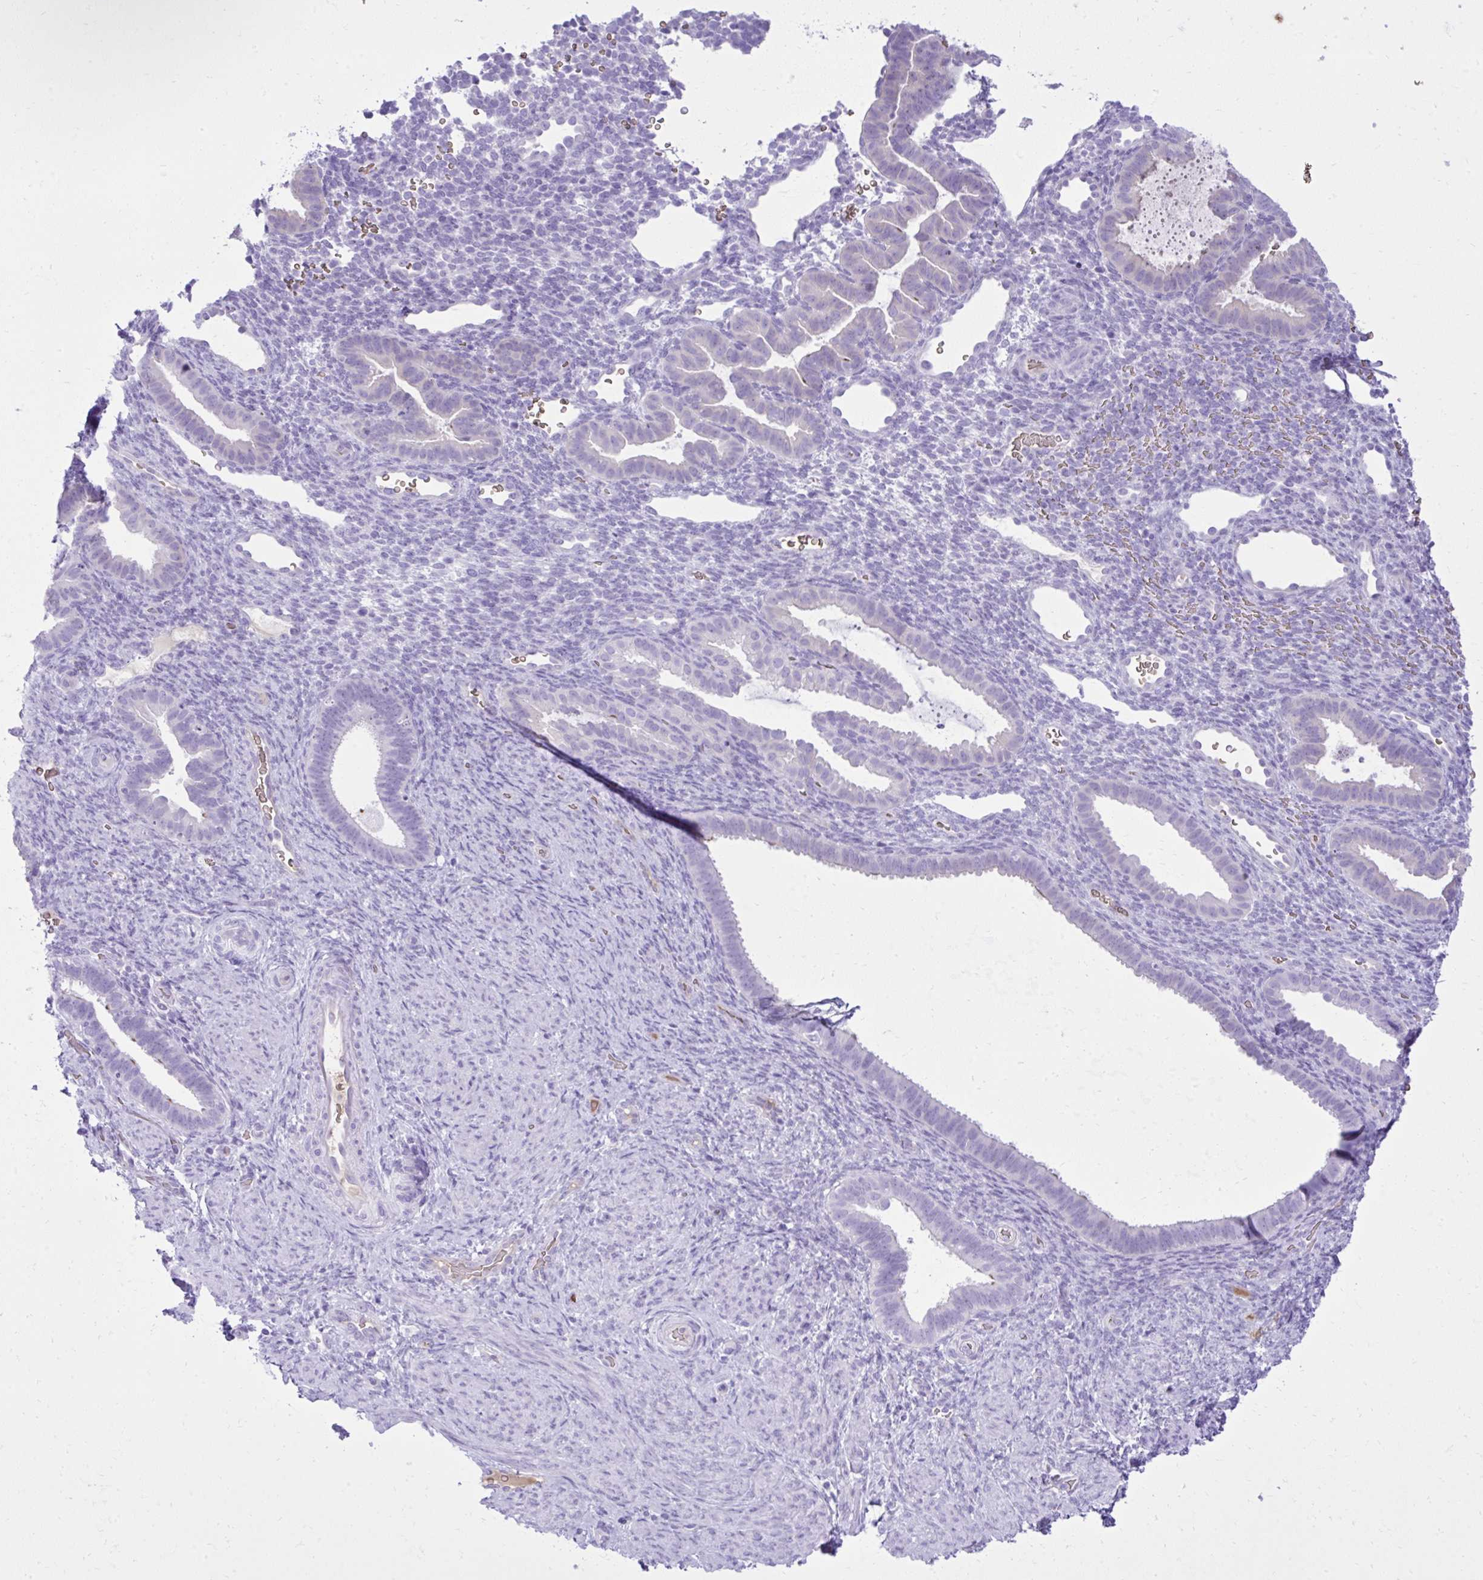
{"staining": {"intensity": "negative", "quantity": "none", "location": "none"}, "tissue": "endometrium", "cell_type": "Cells in endometrial stroma", "image_type": "normal", "snomed": [{"axis": "morphology", "description": "Normal tissue, NOS"}, {"axis": "topography", "description": "Endometrium"}], "caption": "An IHC photomicrograph of unremarkable endometrium is shown. There is no staining in cells in endometrial stroma of endometrium. Brightfield microscopy of immunohistochemistry stained with DAB (brown) and hematoxylin (blue), captured at high magnification.", "gene": "PITPNM3", "patient": {"sex": "female", "age": 34}}